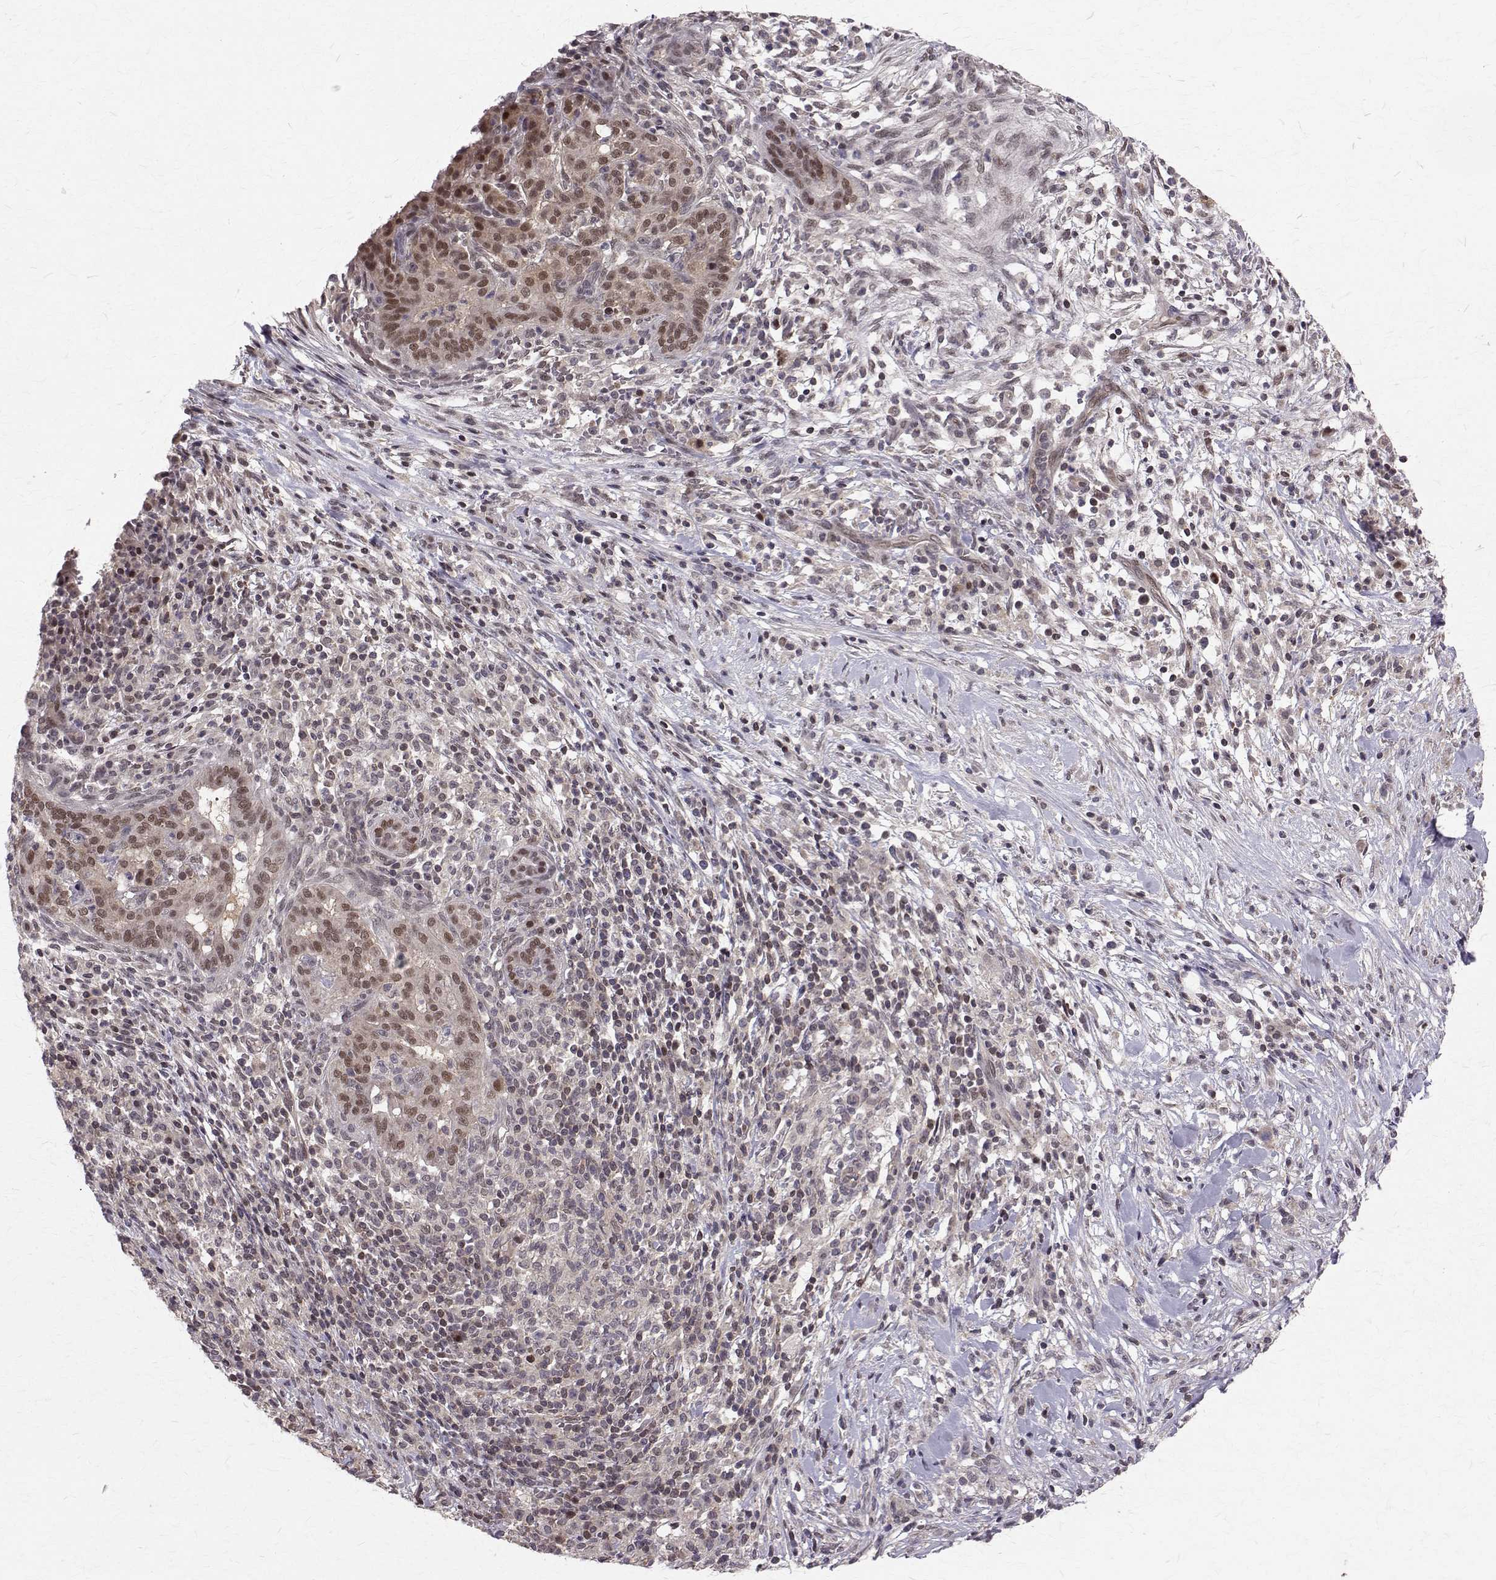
{"staining": {"intensity": "moderate", "quantity": ">75%", "location": "nuclear"}, "tissue": "pancreatic cancer", "cell_type": "Tumor cells", "image_type": "cancer", "snomed": [{"axis": "morphology", "description": "Adenocarcinoma, NOS"}, {"axis": "topography", "description": "Pancreas"}], "caption": "The immunohistochemical stain labels moderate nuclear staining in tumor cells of pancreatic cancer (adenocarcinoma) tissue.", "gene": "NIF3L1", "patient": {"sex": "male", "age": 44}}